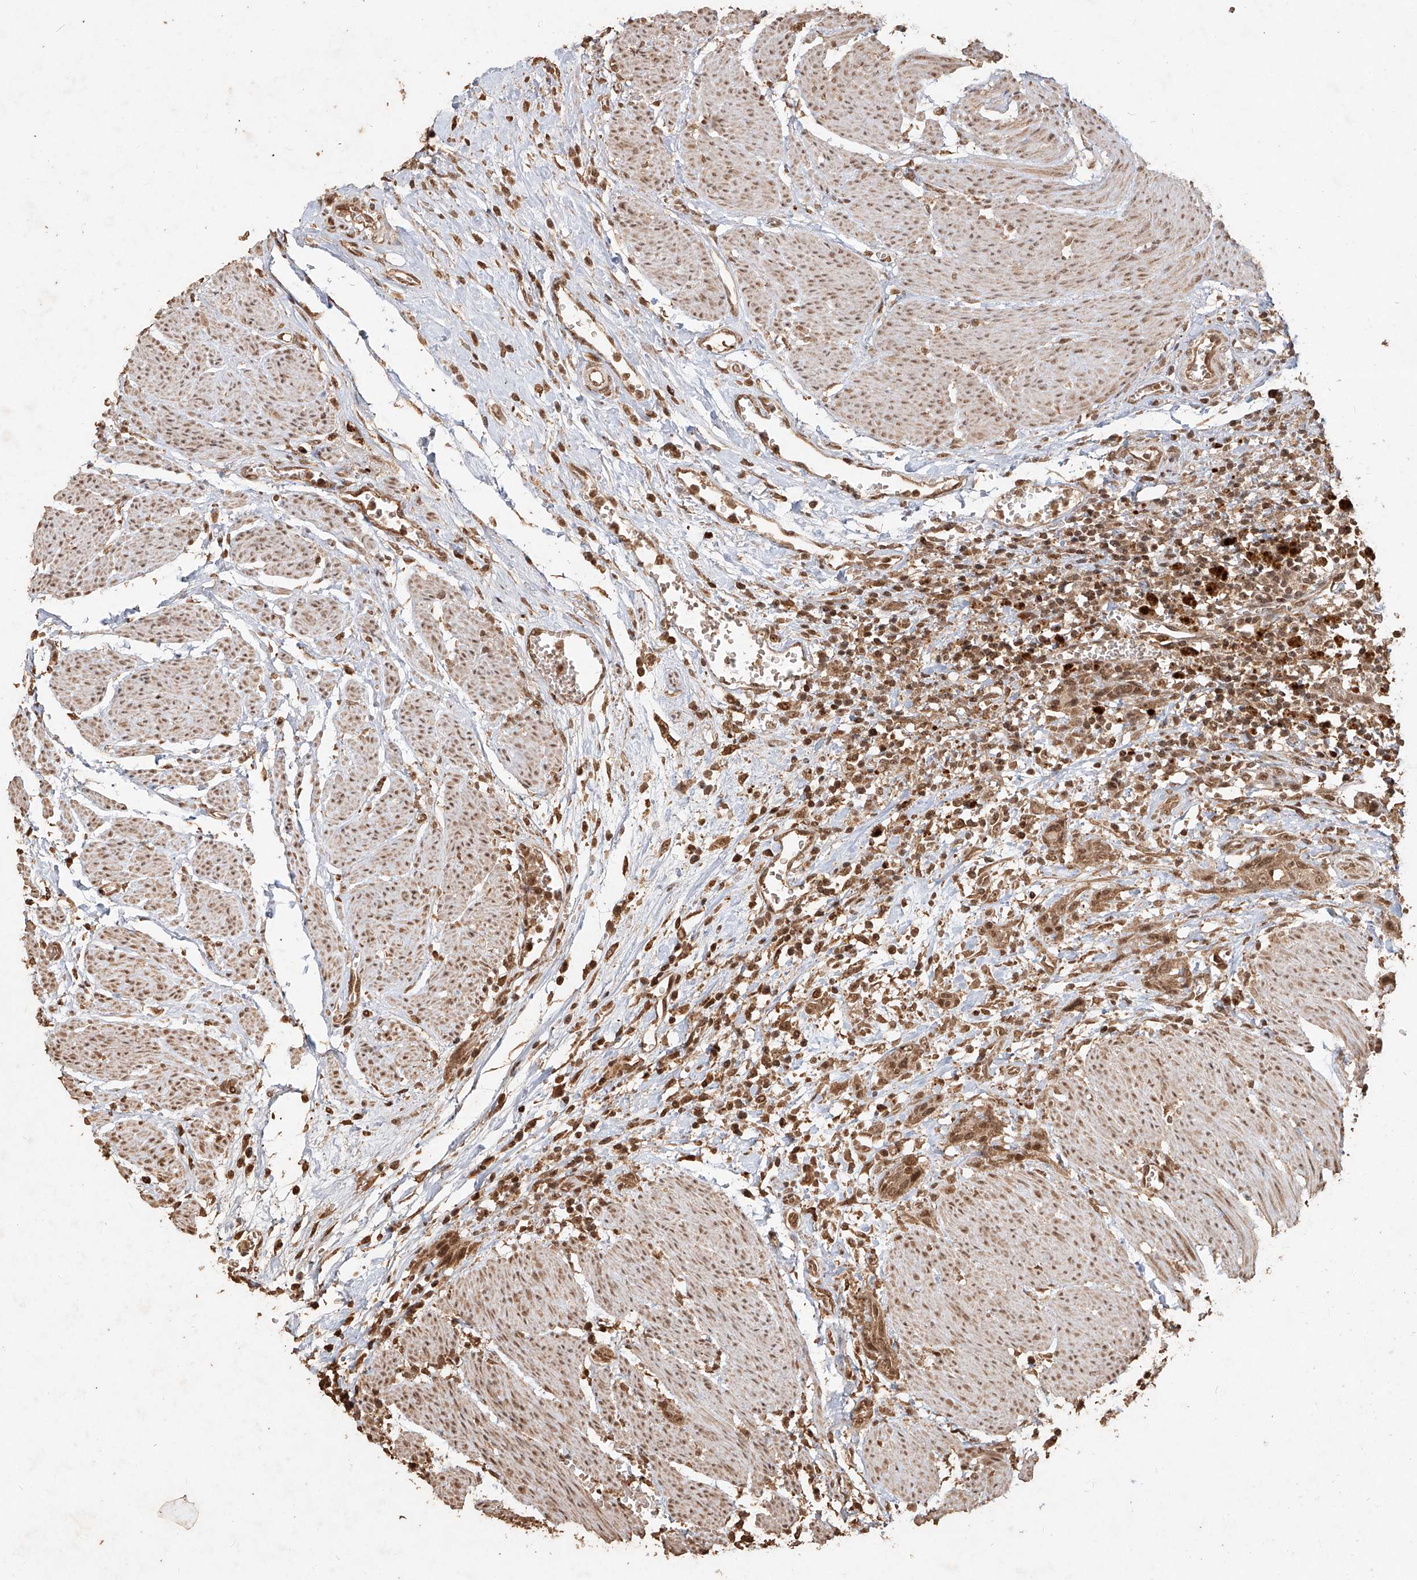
{"staining": {"intensity": "moderate", "quantity": ">75%", "location": "cytoplasmic/membranous,nuclear"}, "tissue": "urothelial cancer", "cell_type": "Tumor cells", "image_type": "cancer", "snomed": [{"axis": "morphology", "description": "Urothelial carcinoma, High grade"}, {"axis": "topography", "description": "Urinary bladder"}], "caption": "Urothelial cancer stained for a protein (brown) shows moderate cytoplasmic/membranous and nuclear positive positivity in approximately >75% of tumor cells.", "gene": "UBE2K", "patient": {"sex": "male", "age": 35}}